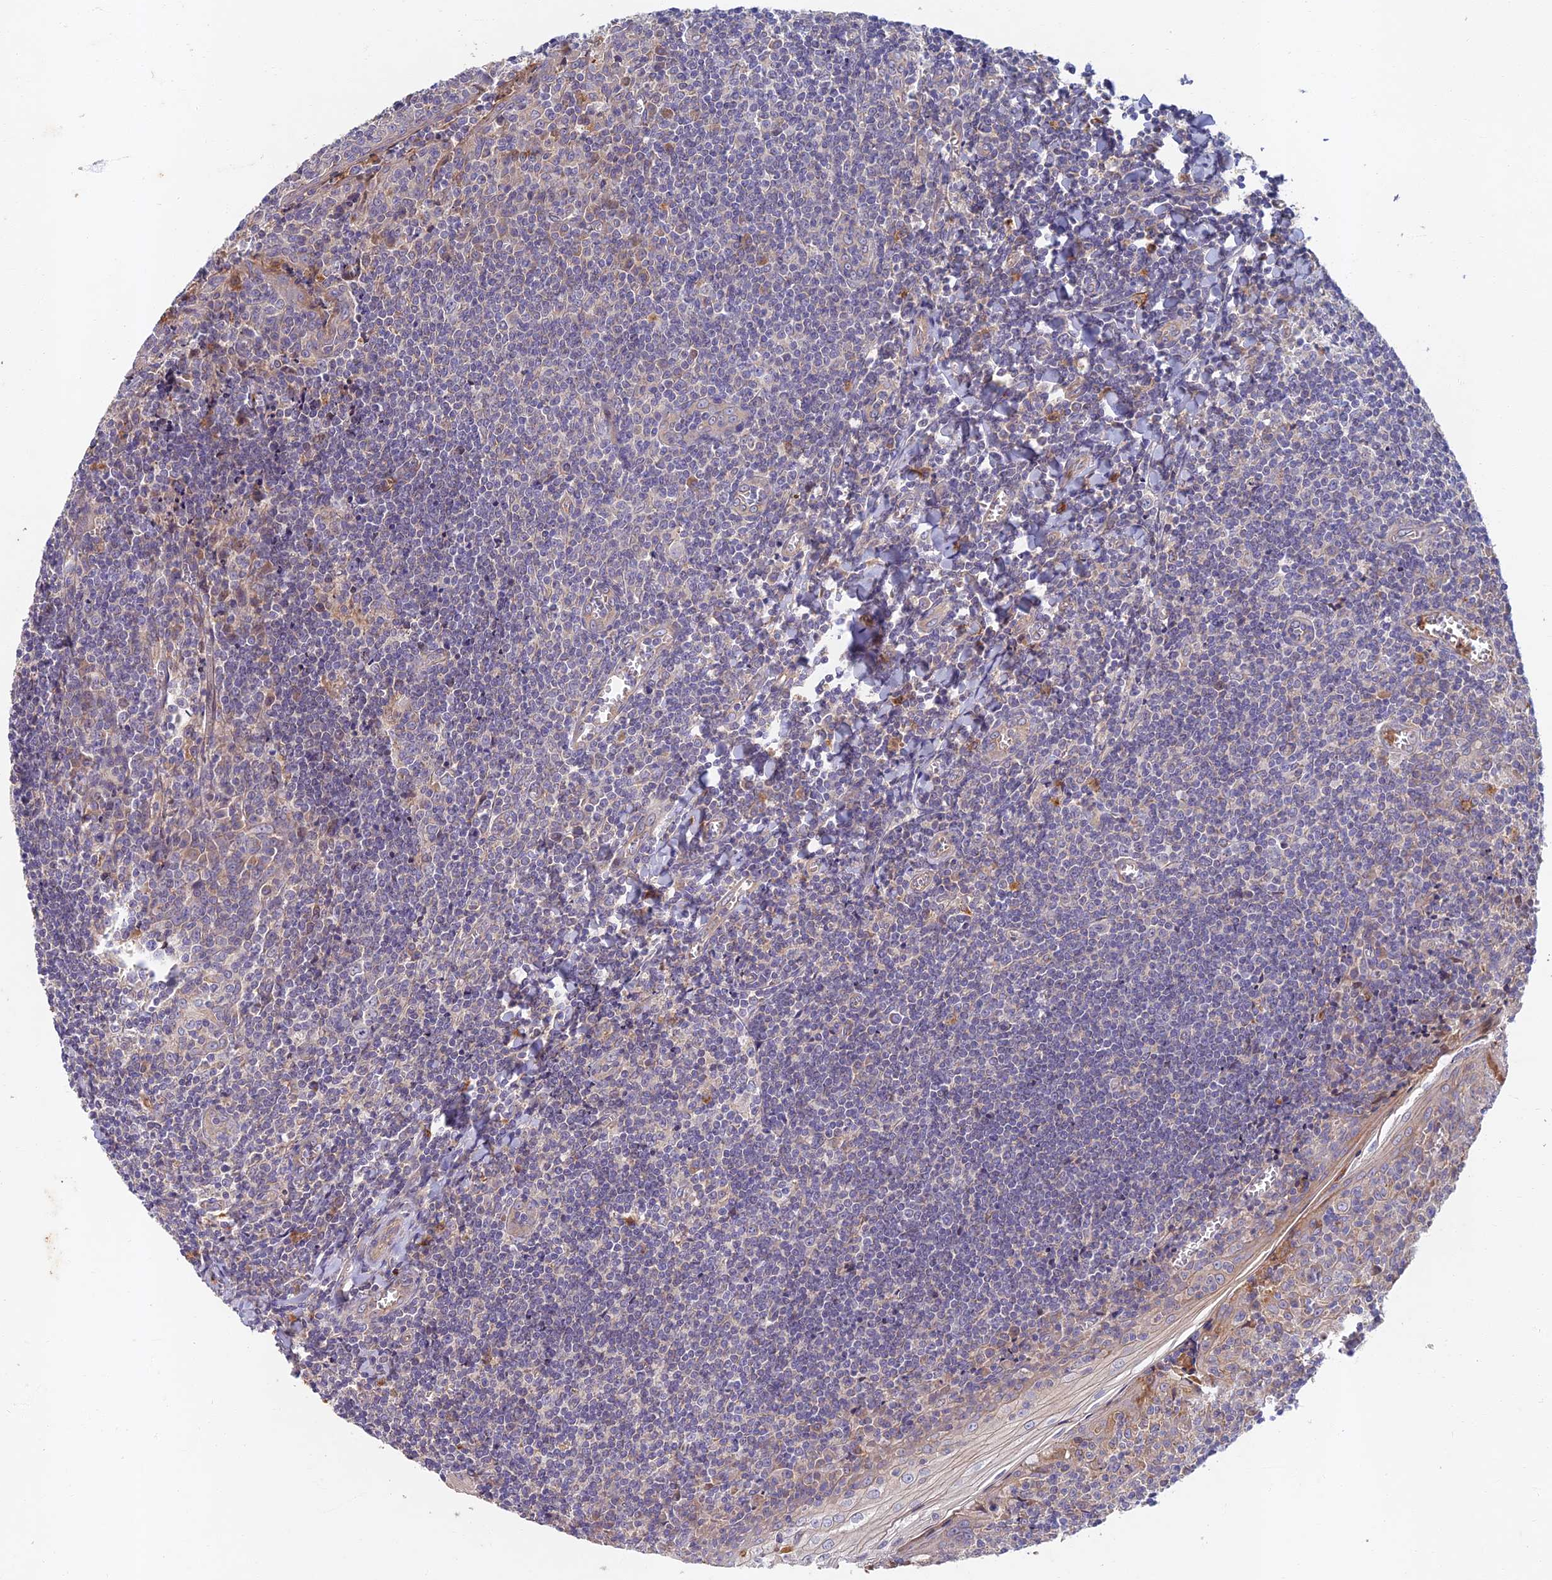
{"staining": {"intensity": "weak", "quantity": "<25%", "location": "cytoplasmic/membranous"}, "tissue": "tonsil", "cell_type": "Germinal center cells", "image_type": "normal", "snomed": [{"axis": "morphology", "description": "Normal tissue, NOS"}, {"axis": "topography", "description": "Tonsil"}], "caption": "An immunohistochemistry image of unremarkable tonsil is shown. There is no staining in germinal center cells of tonsil.", "gene": "SOGA1", "patient": {"sex": "male", "age": 27}}